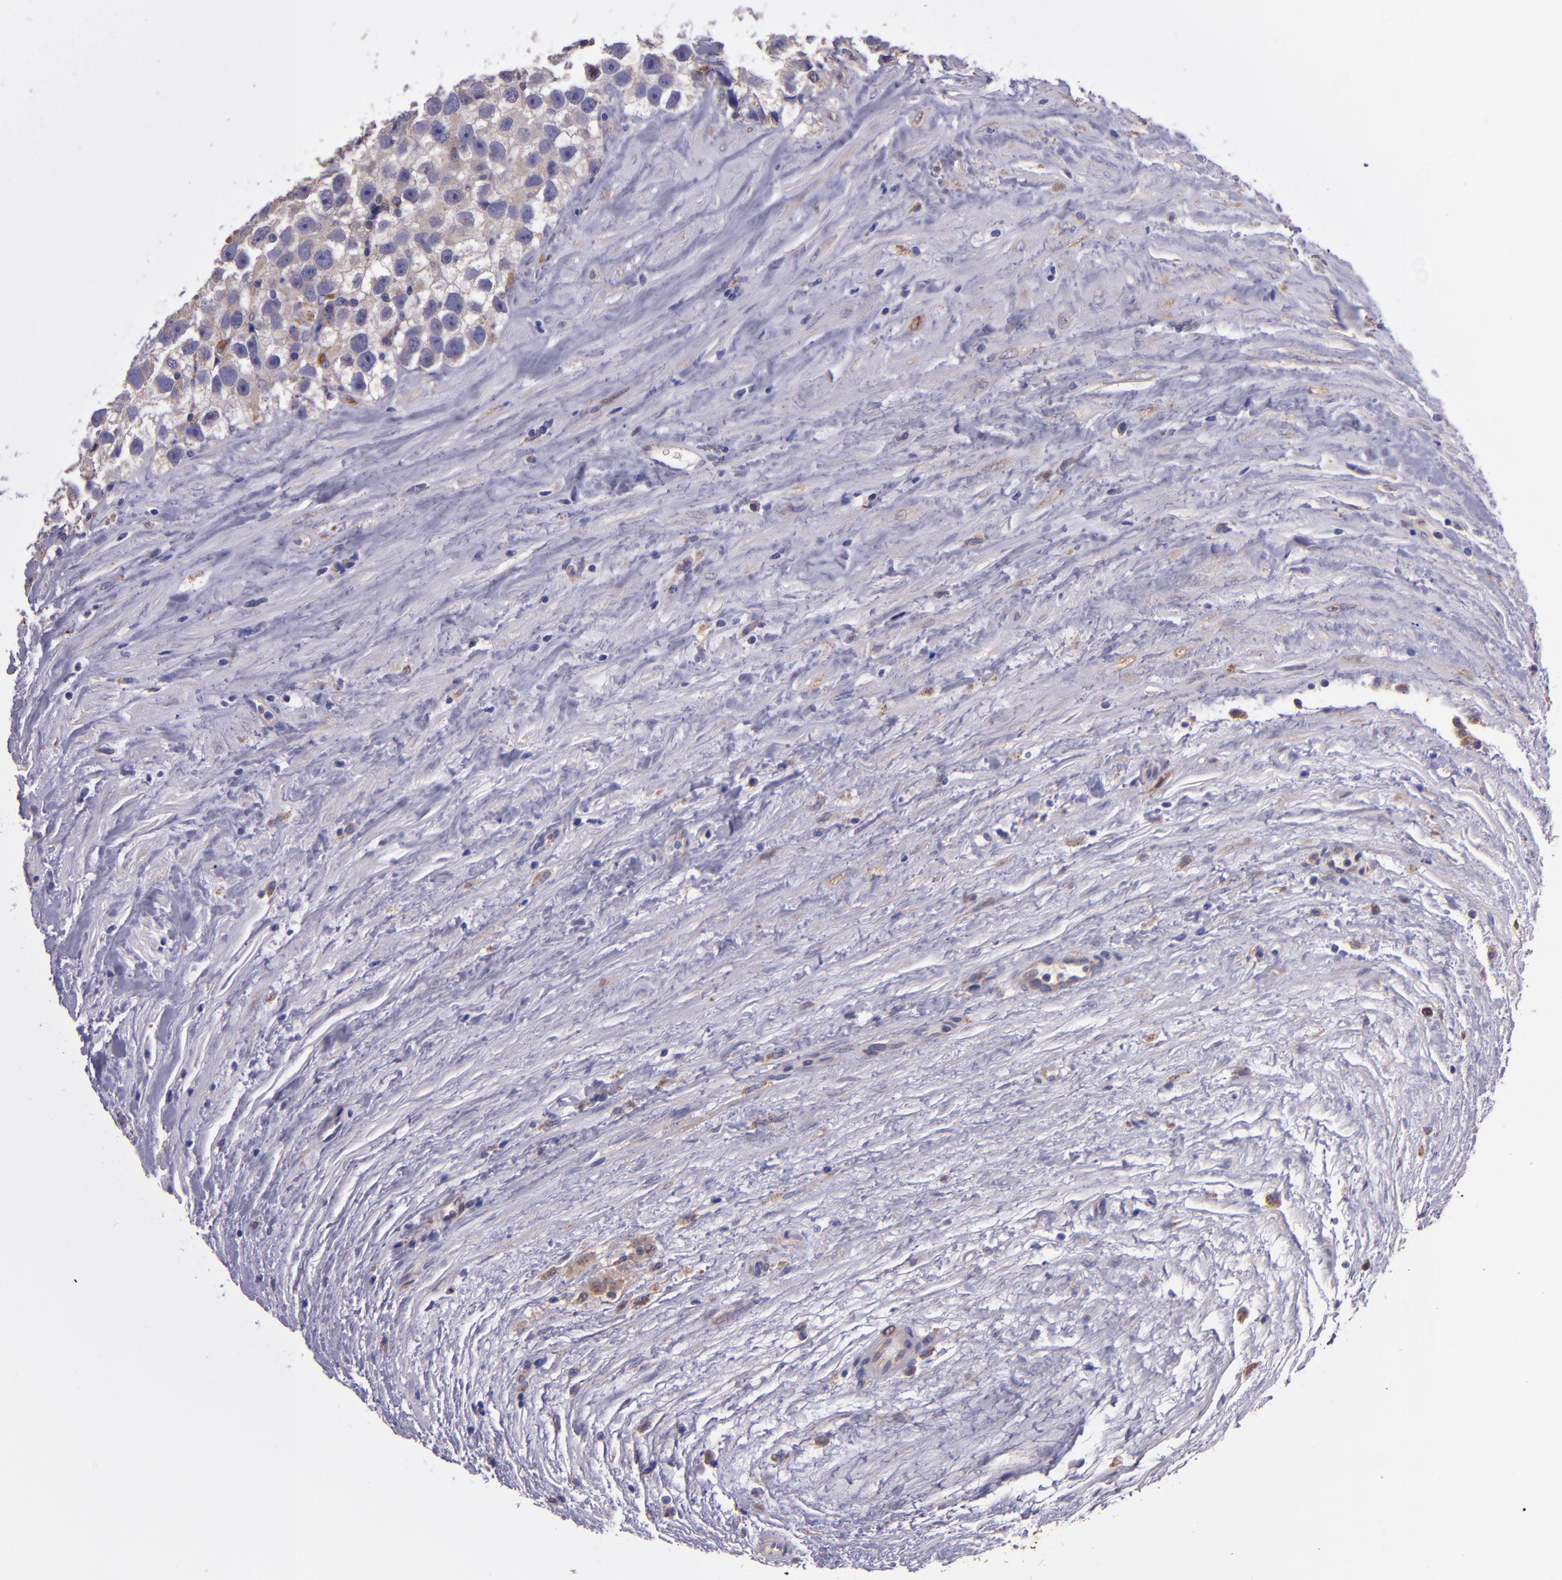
{"staining": {"intensity": "moderate", "quantity": "25%-75%", "location": "cytoplasmic/membranous"}, "tissue": "testis cancer", "cell_type": "Tumor cells", "image_type": "cancer", "snomed": [{"axis": "morphology", "description": "Seminoma, NOS"}, {"axis": "topography", "description": "Testis"}], "caption": "Testis cancer was stained to show a protein in brown. There is medium levels of moderate cytoplasmic/membranous expression in approximately 25%-75% of tumor cells. The staining was performed using DAB, with brown indicating positive protein expression. Nuclei are stained blue with hematoxylin.", "gene": "WASHC1", "patient": {"sex": "male", "age": 43}}